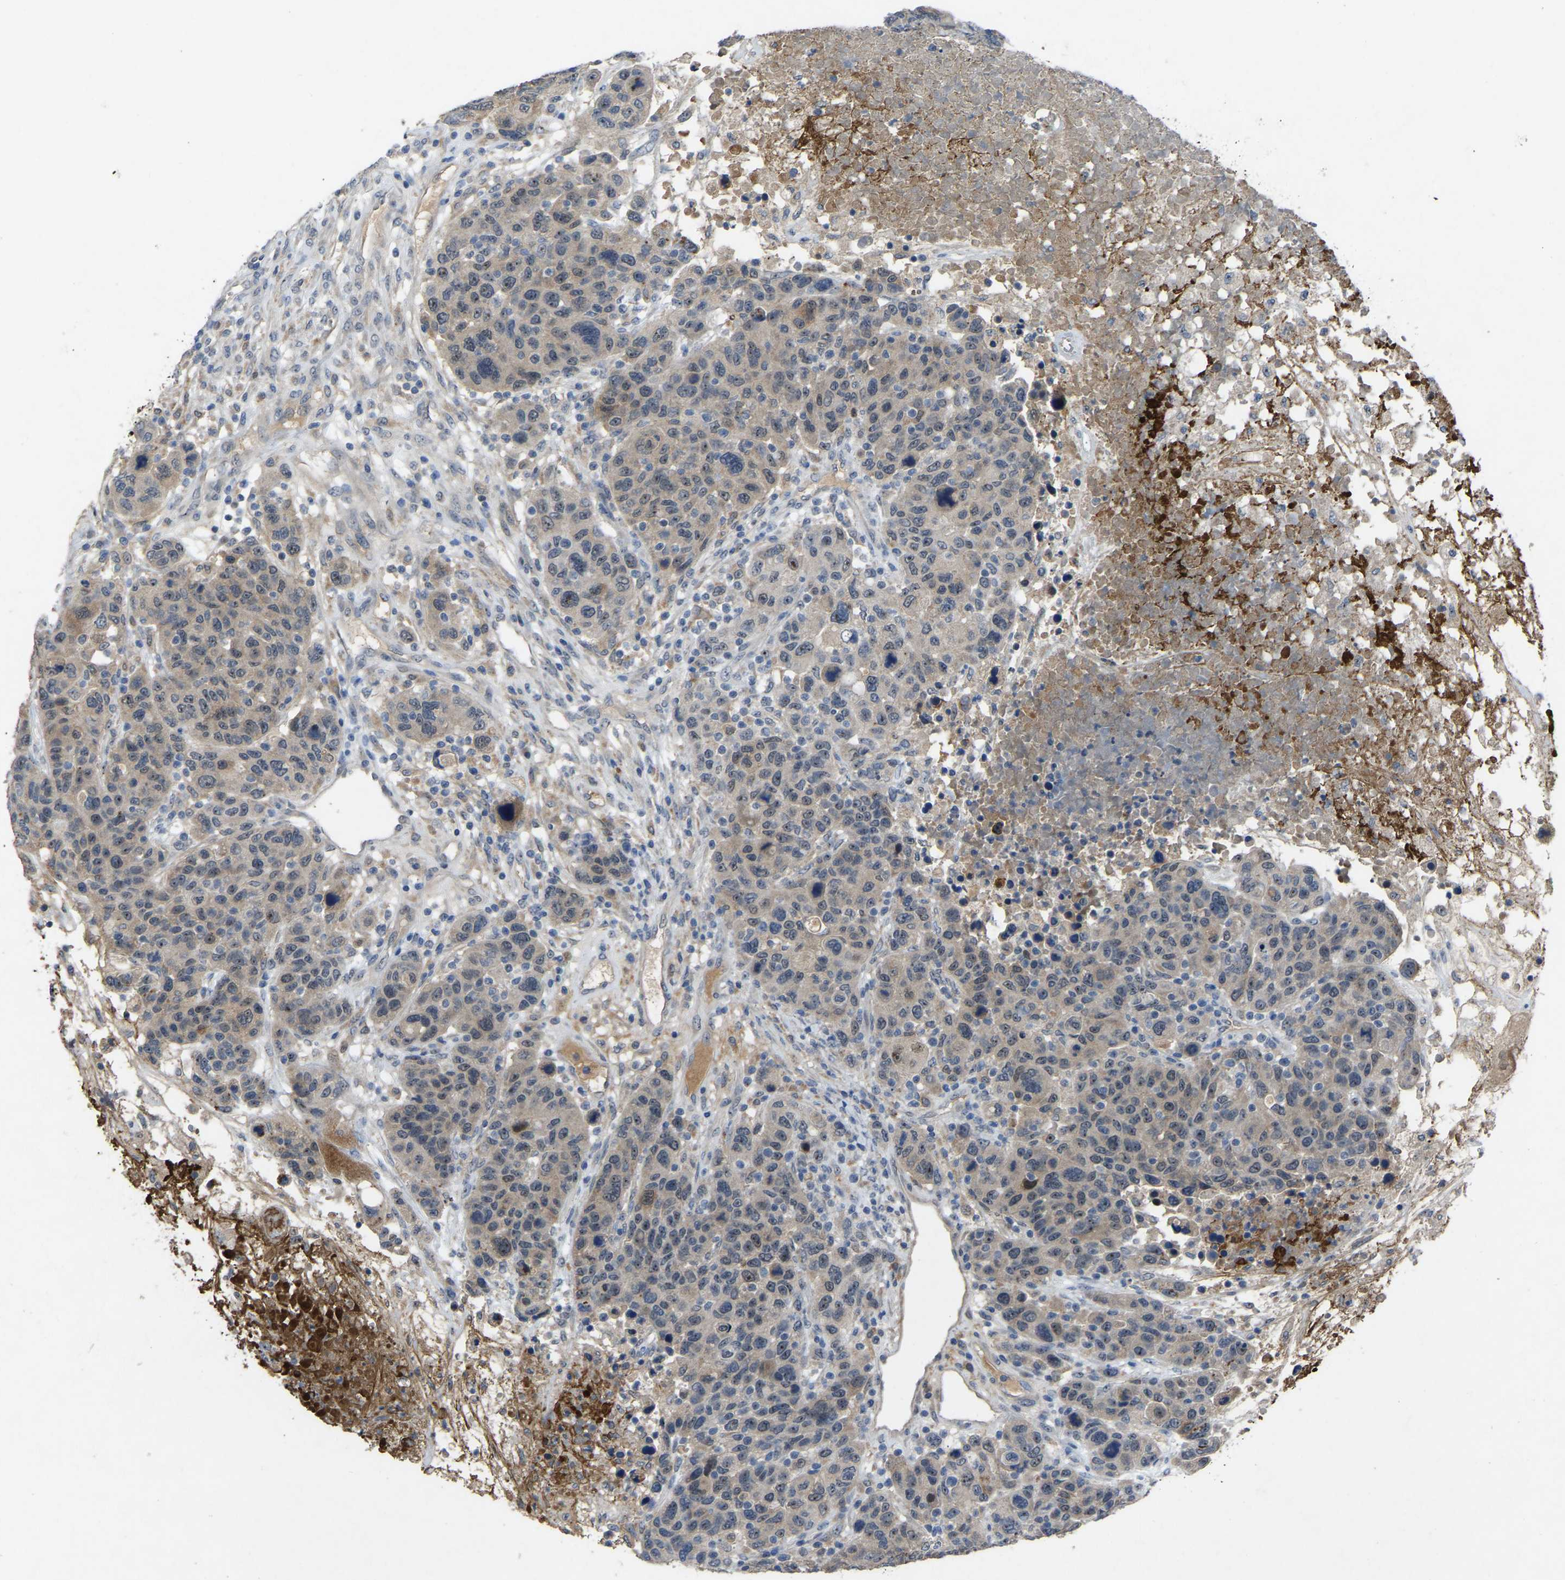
{"staining": {"intensity": "weak", "quantity": "25%-75%", "location": "nuclear"}, "tissue": "breast cancer", "cell_type": "Tumor cells", "image_type": "cancer", "snomed": [{"axis": "morphology", "description": "Duct carcinoma"}, {"axis": "topography", "description": "Breast"}], "caption": "Tumor cells demonstrate weak nuclear expression in approximately 25%-75% of cells in invasive ductal carcinoma (breast). (Brightfield microscopy of DAB IHC at high magnification).", "gene": "FHIT", "patient": {"sex": "female", "age": 37}}